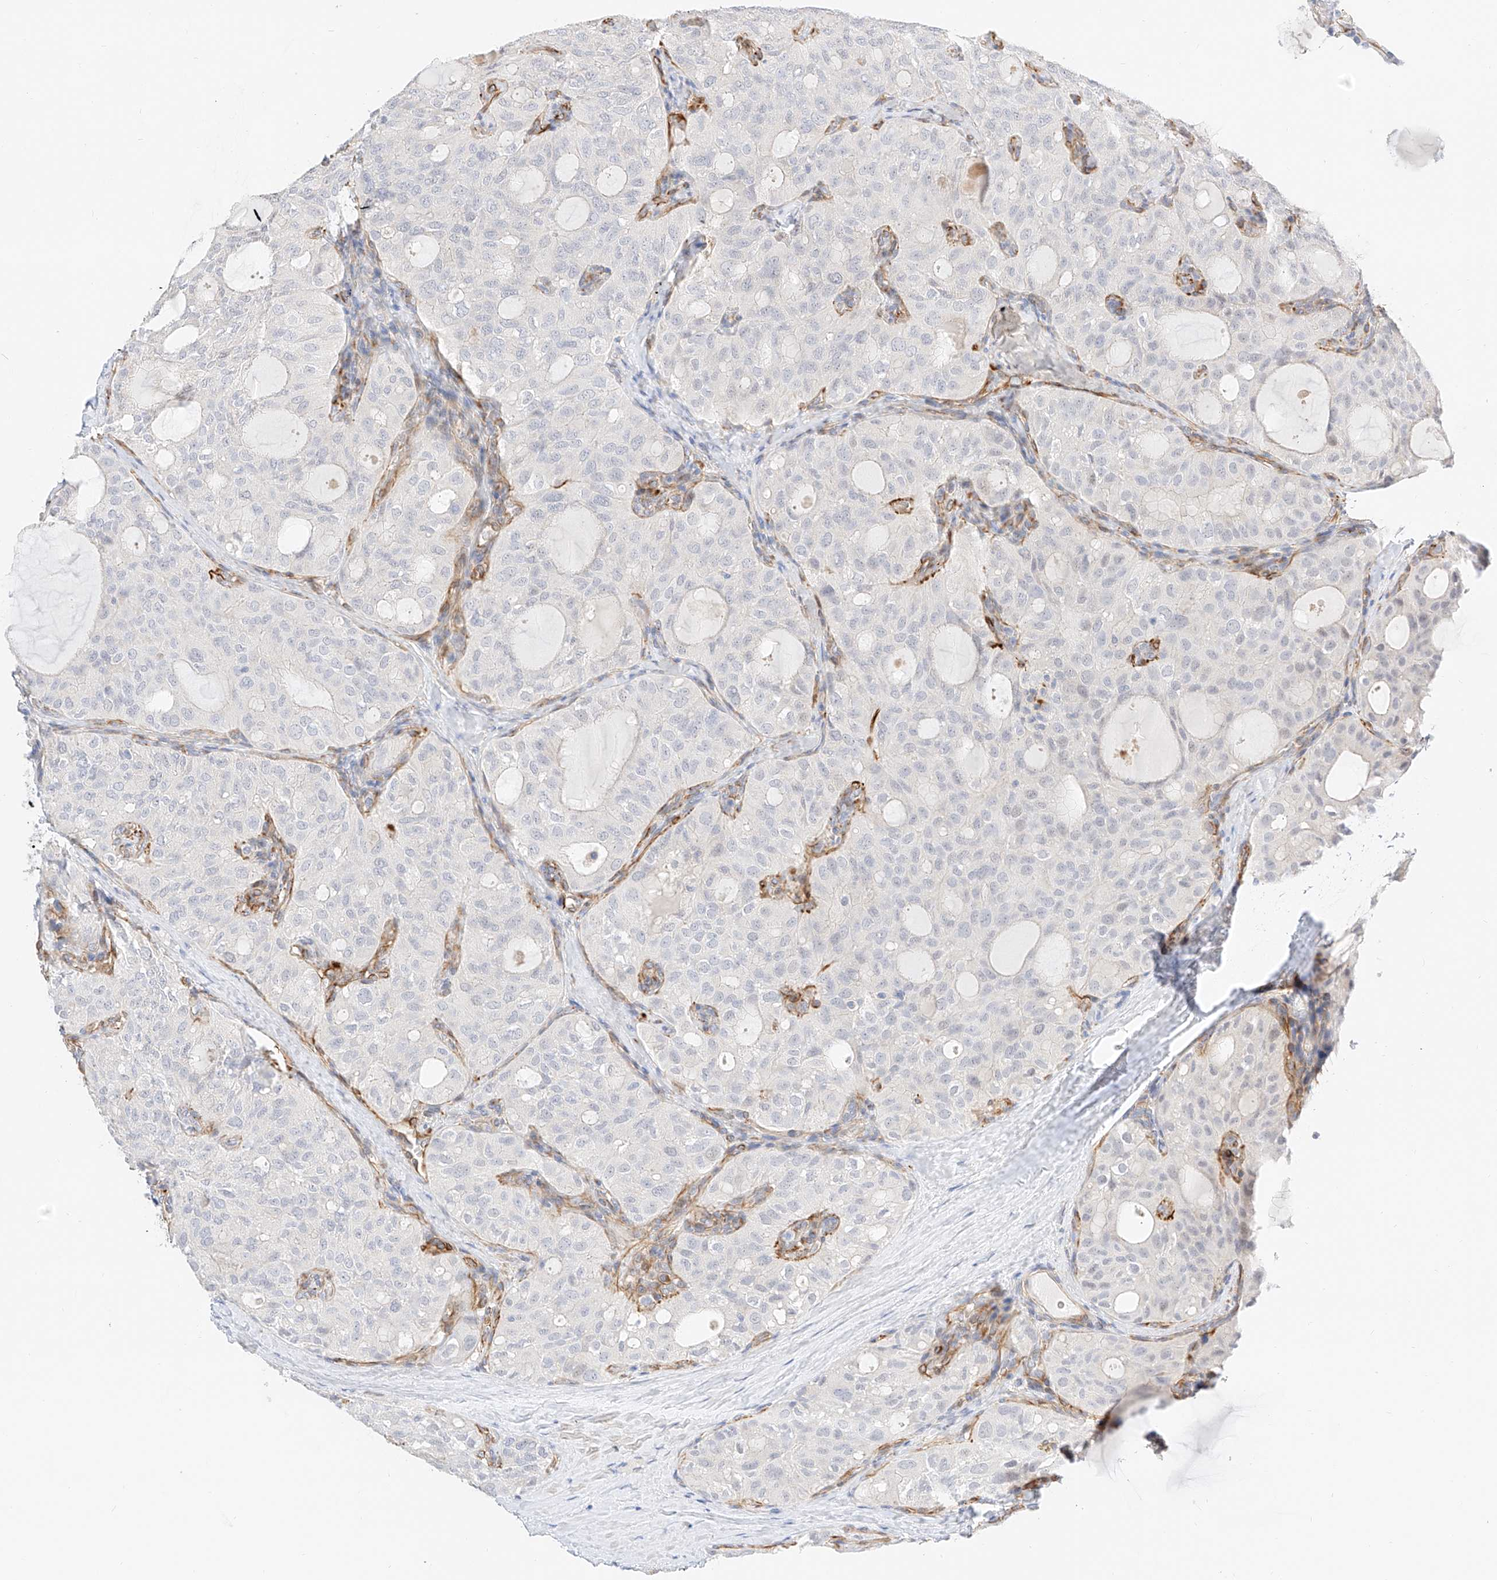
{"staining": {"intensity": "negative", "quantity": "none", "location": "none"}, "tissue": "thyroid cancer", "cell_type": "Tumor cells", "image_type": "cancer", "snomed": [{"axis": "morphology", "description": "Follicular adenoma carcinoma, NOS"}, {"axis": "topography", "description": "Thyroid gland"}], "caption": "Tumor cells show no significant positivity in thyroid follicular adenoma carcinoma. (DAB immunohistochemistry, high magnification).", "gene": "CDCP2", "patient": {"sex": "male", "age": 75}}